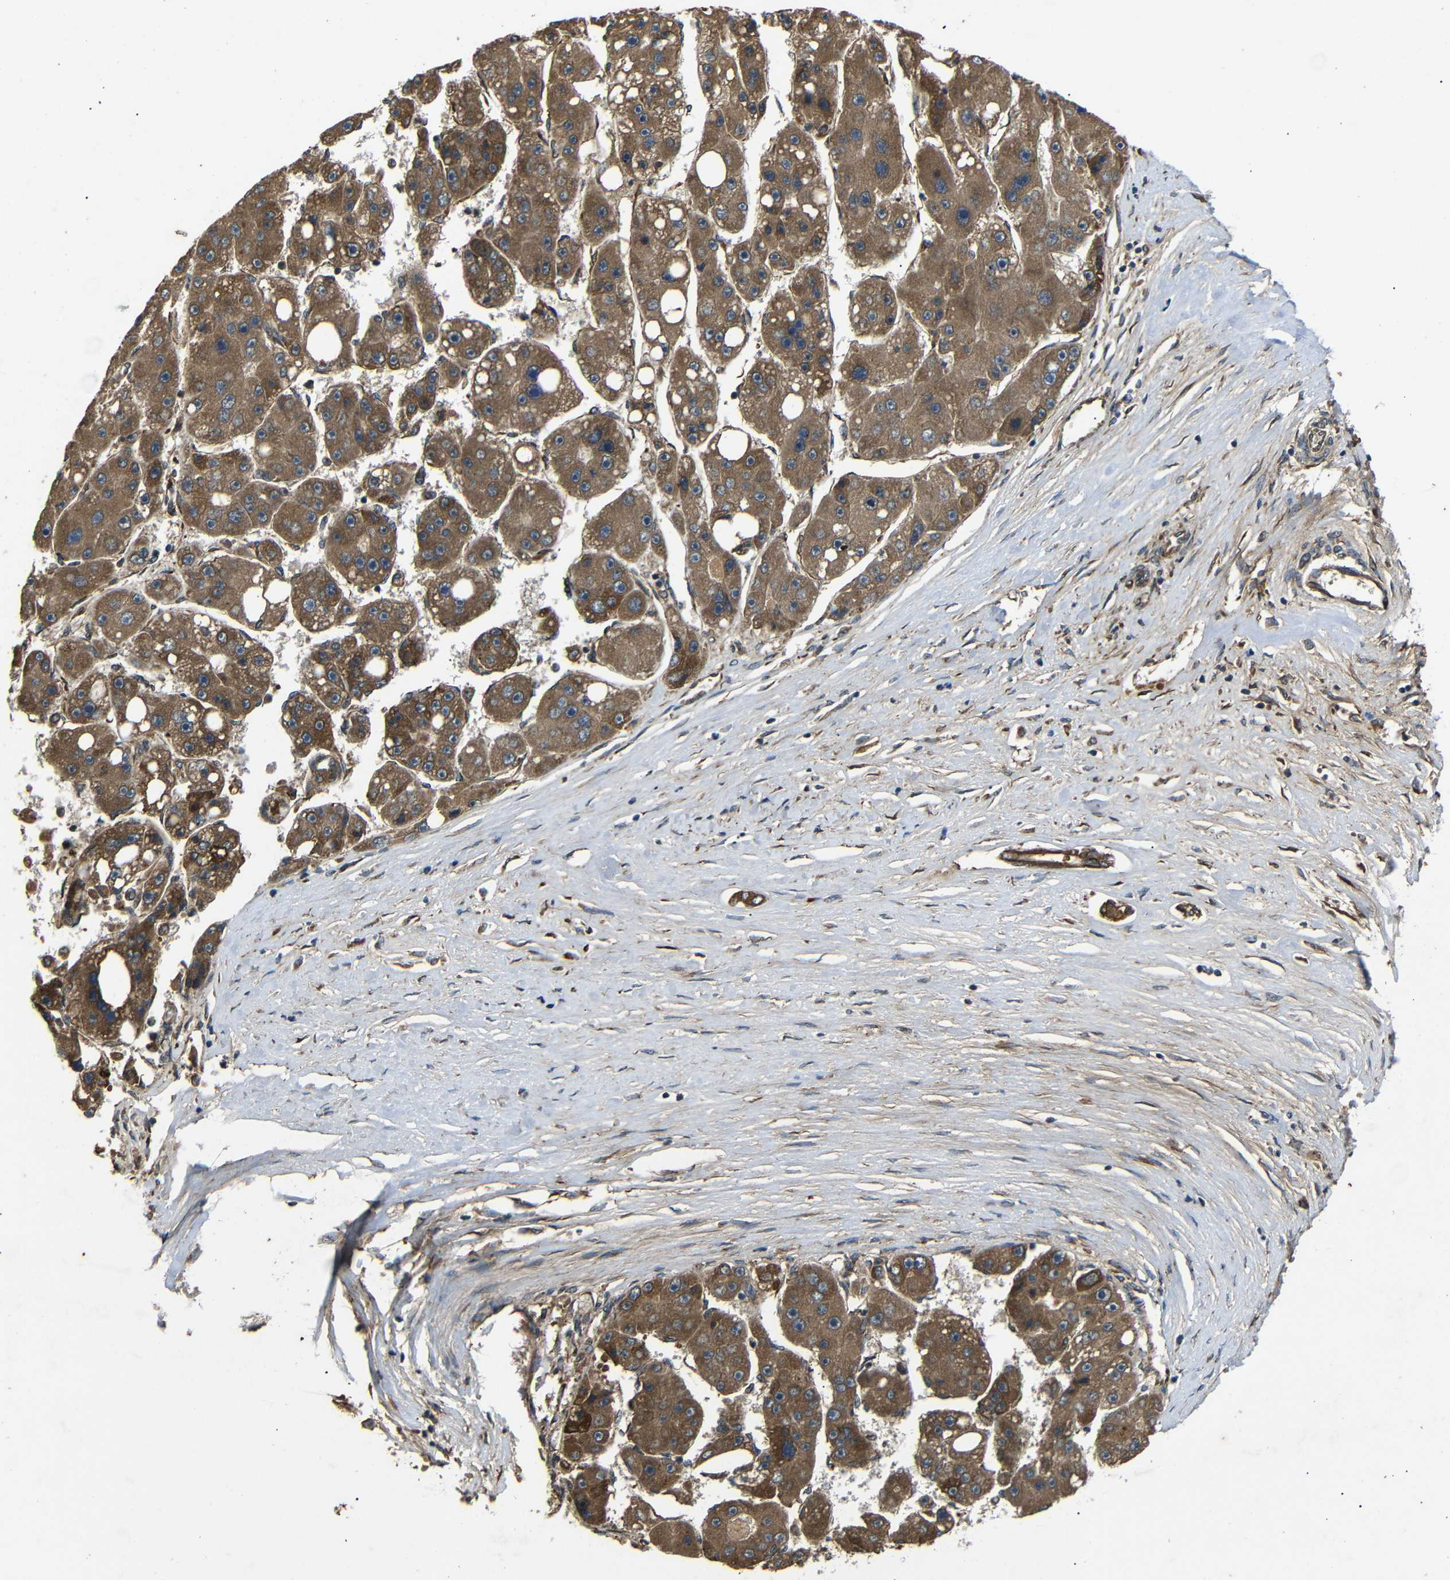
{"staining": {"intensity": "moderate", "quantity": ">75%", "location": "cytoplasmic/membranous"}, "tissue": "liver cancer", "cell_type": "Tumor cells", "image_type": "cancer", "snomed": [{"axis": "morphology", "description": "Carcinoma, Hepatocellular, NOS"}, {"axis": "topography", "description": "Liver"}], "caption": "Immunohistochemical staining of human hepatocellular carcinoma (liver) displays medium levels of moderate cytoplasmic/membranous protein expression in about >75% of tumor cells. Using DAB (brown) and hematoxylin (blue) stains, captured at high magnification using brightfield microscopy.", "gene": "TRPC1", "patient": {"sex": "female", "age": 61}}